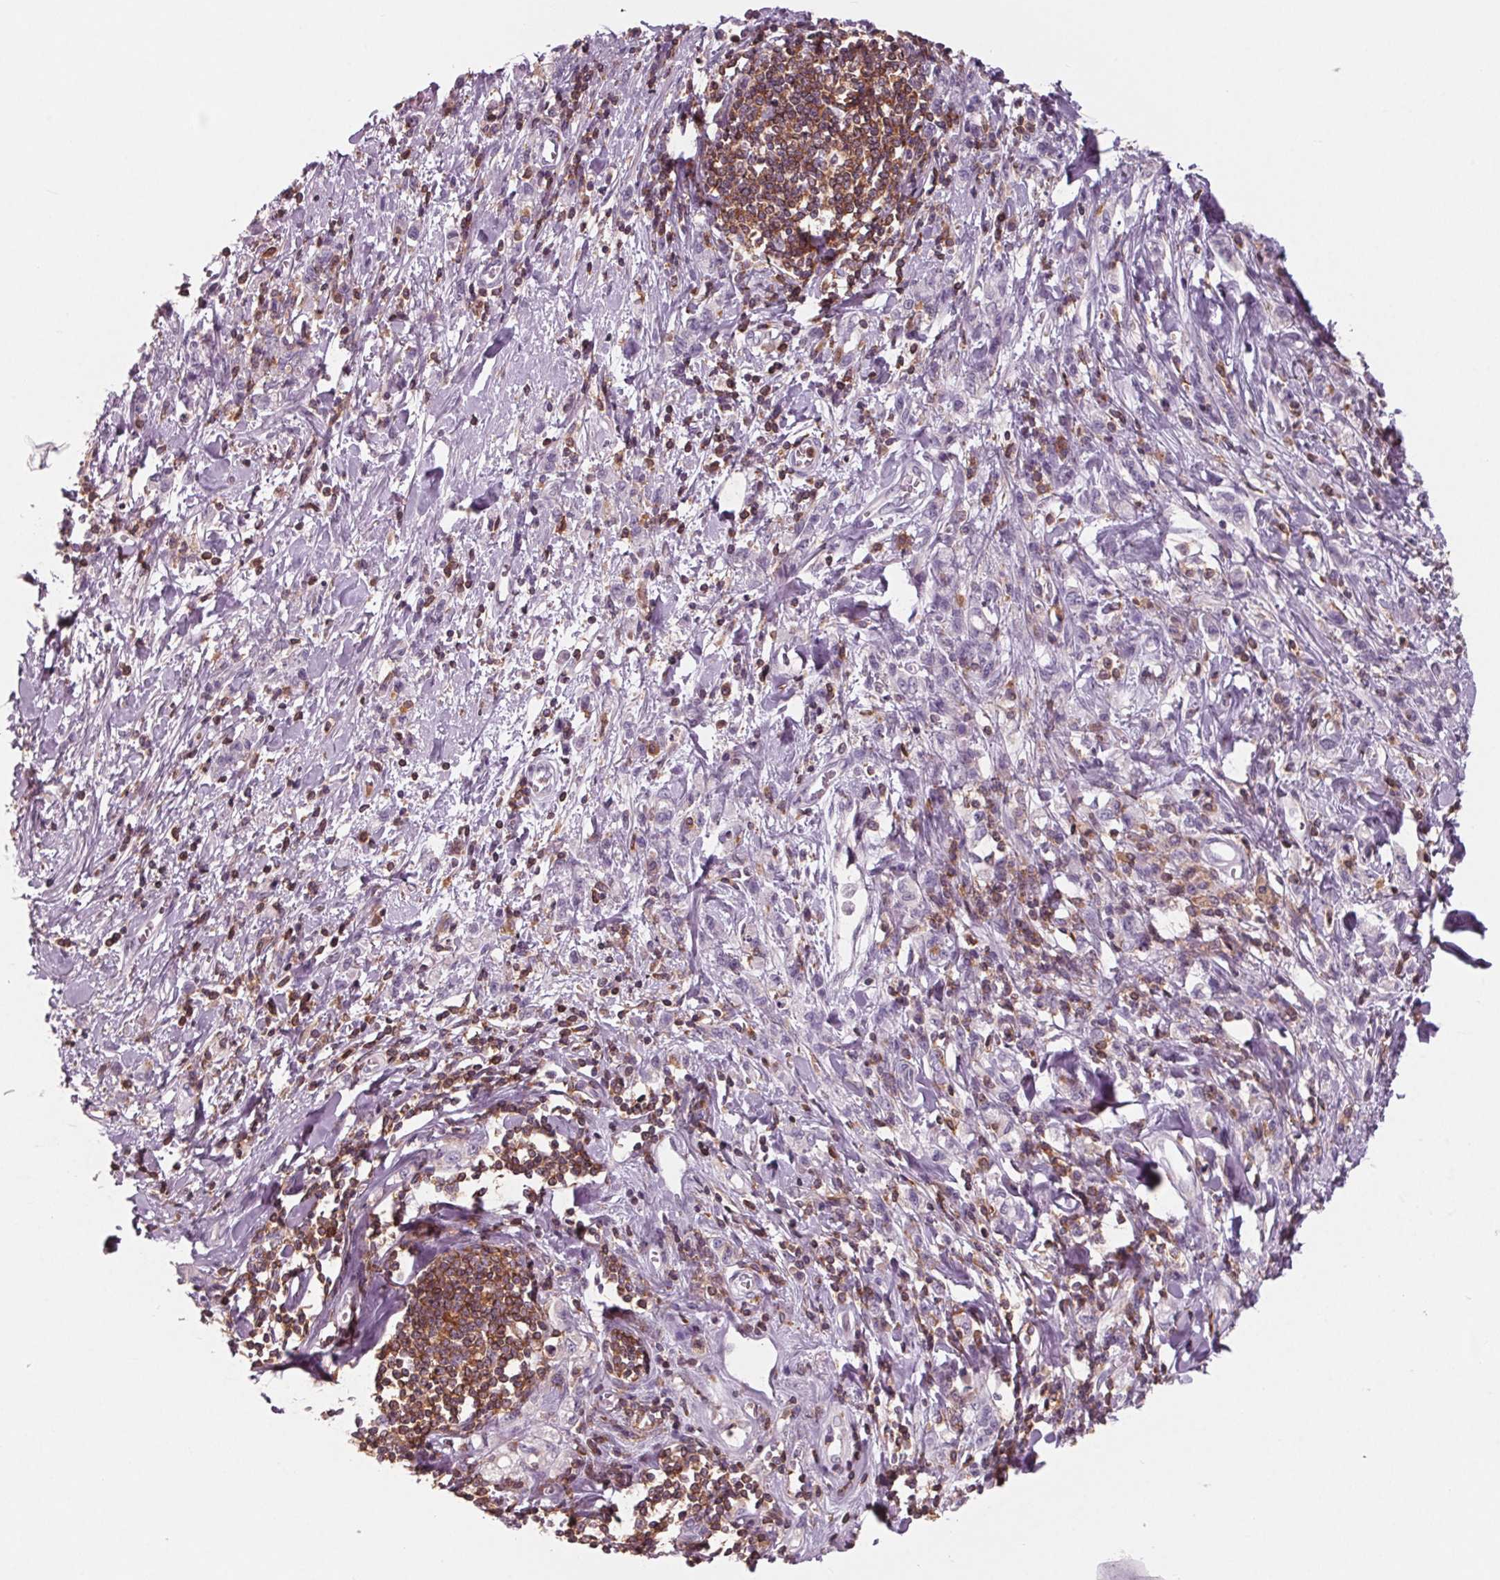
{"staining": {"intensity": "negative", "quantity": "none", "location": "none"}, "tissue": "stomach cancer", "cell_type": "Tumor cells", "image_type": "cancer", "snomed": [{"axis": "morphology", "description": "Adenocarcinoma, NOS"}, {"axis": "topography", "description": "Stomach"}], "caption": "An immunohistochemistry image of stomach cancer is shown. There is no staining in tumor cells of stomach cancer. Nuclei are stained in blue.", "gene": "ARHGAP25", "patient": {"sex": "male", "age": 77}}